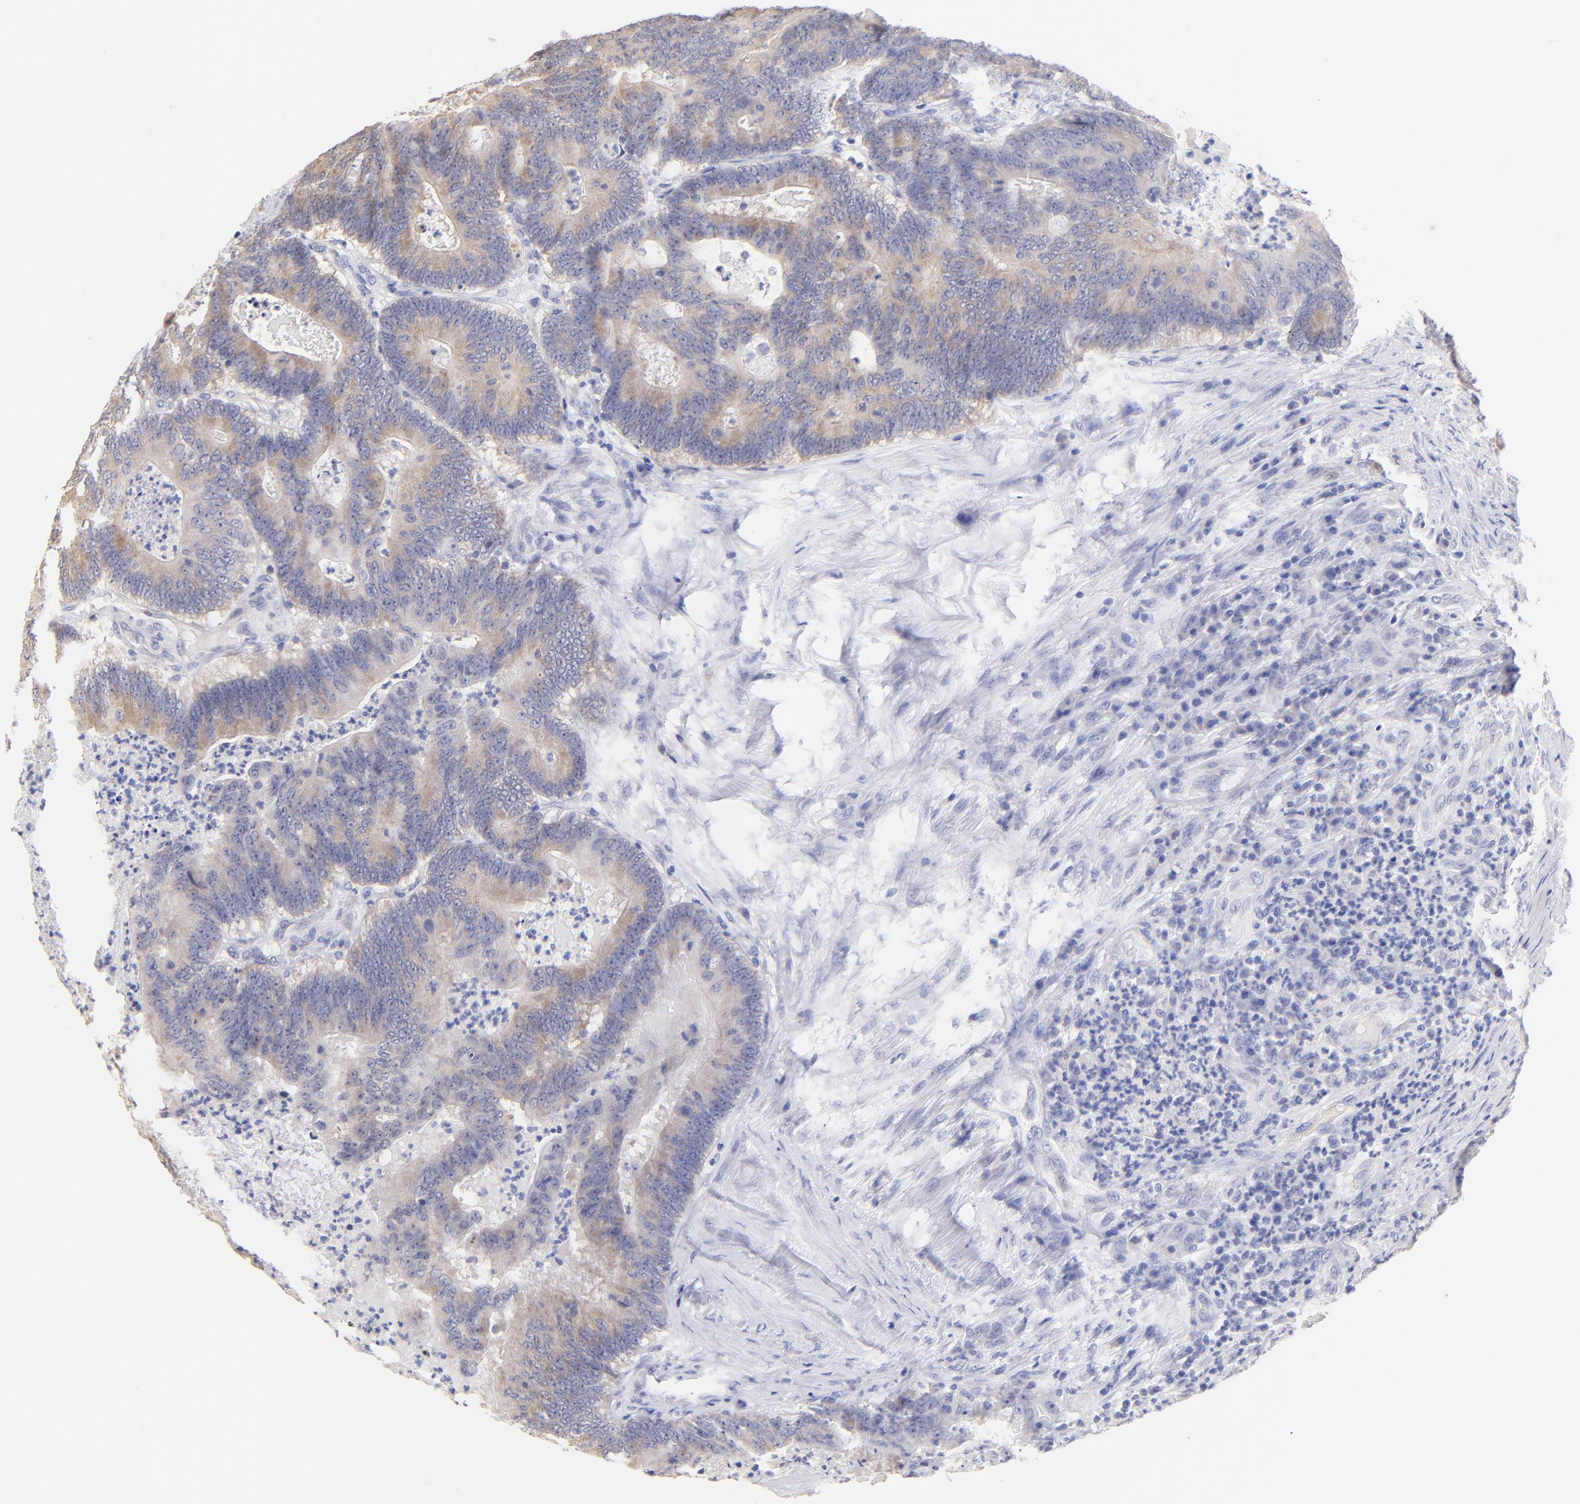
{"staining": {"intensity": "moderate", "quantity": ">75%", "location": "cytoplasmic/membranous"}, "tissue": "colorectal cancer", "cell_type": "Tumor cells", "image_type": "cancer", "snomed": [{"axis": "morphology", "description": "Adenocarcinoma, NOS"}, {"axis": "topography", "description": "Colon"}], "caption": "Approximately >75% of tumor cells in human colorectal cancer (adenocarcinoma) demonstrate moderate cytoplasmic/membranous protein positivity as visualized by brown immunohistochemical staining.", "gene": "CFAP57", "patient": {"sex": "male", "age": 65}}